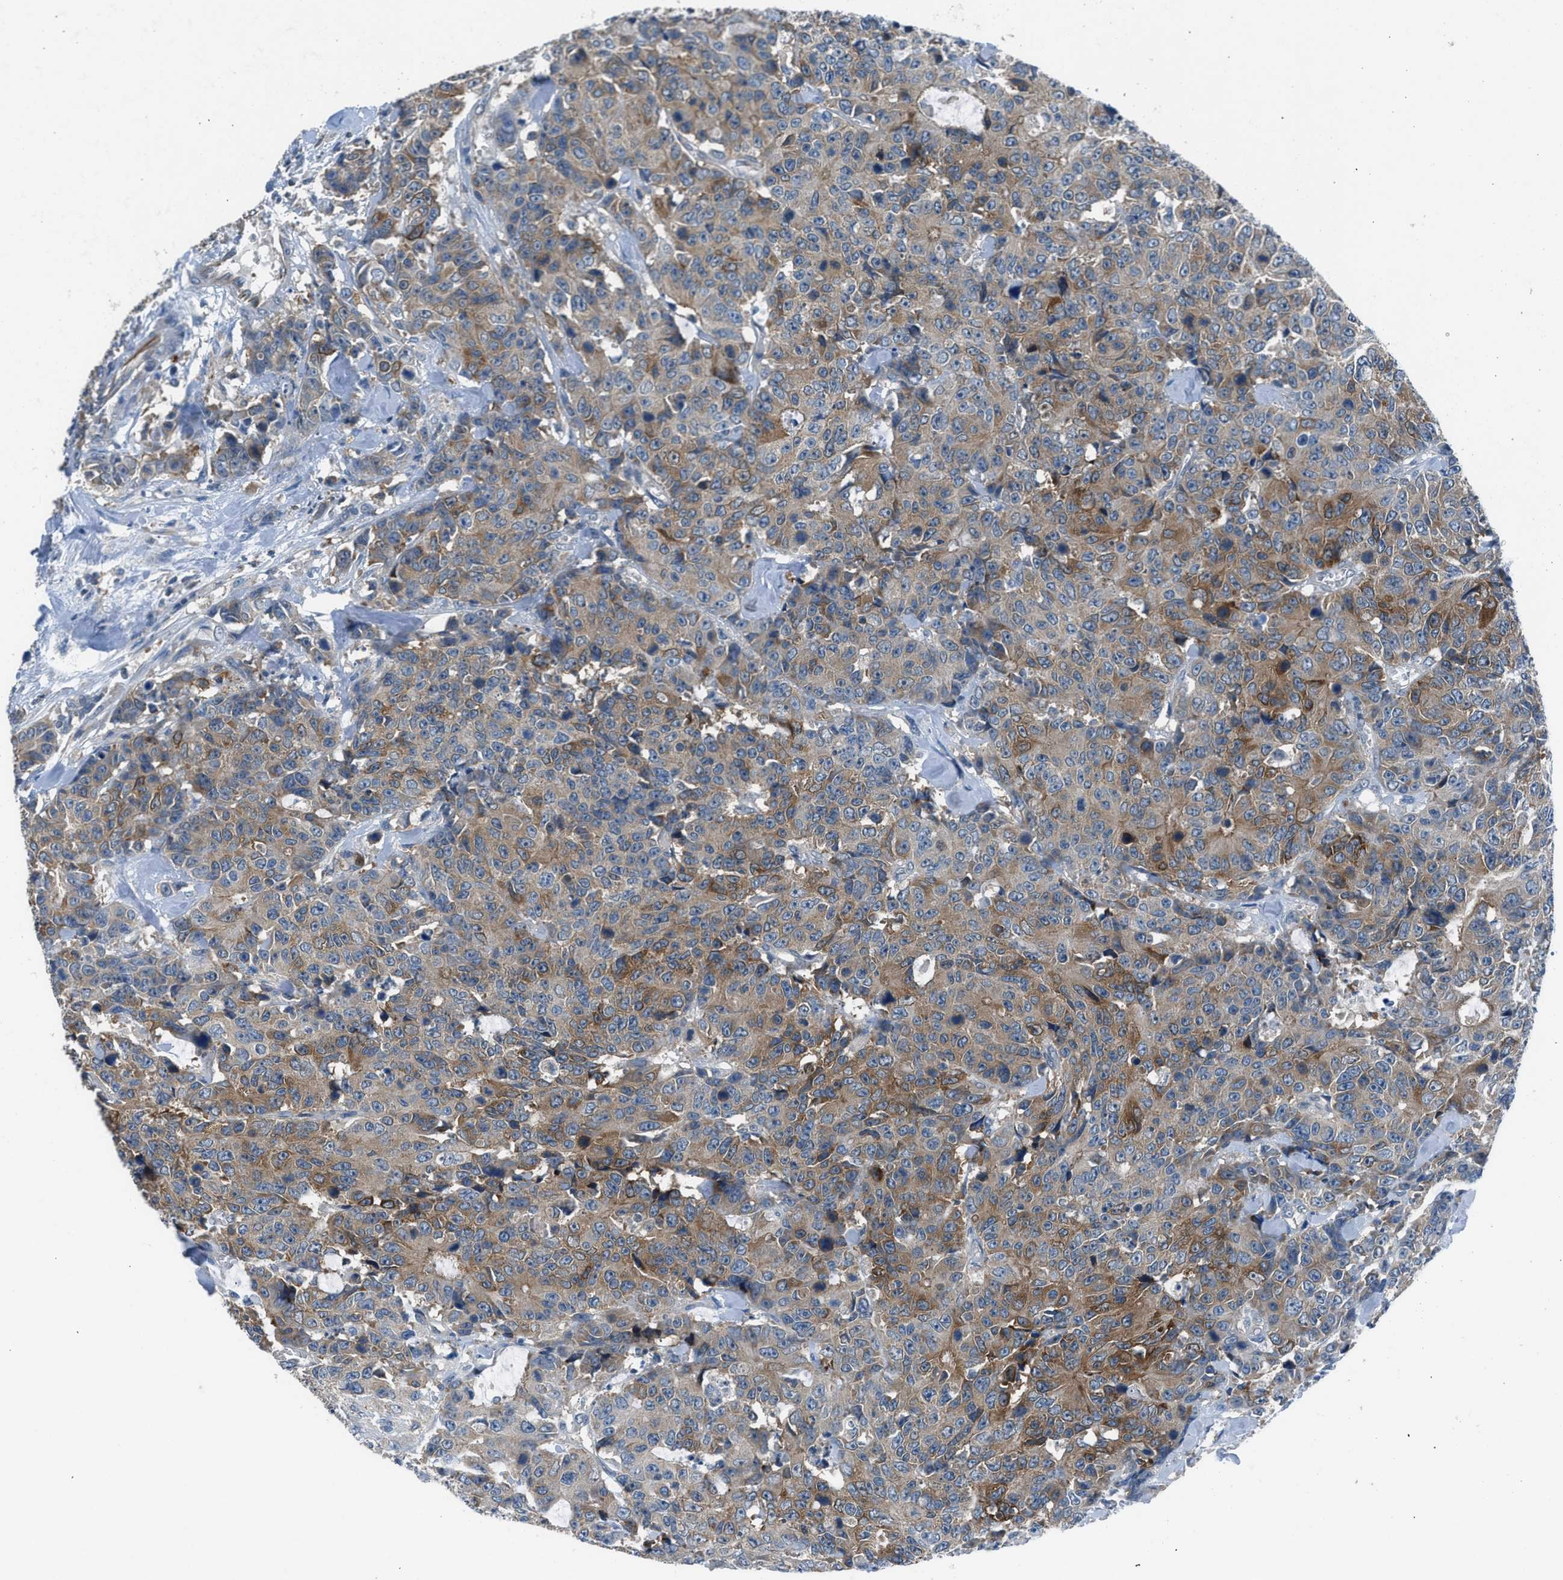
{"staining": {"intensity": "moderate", "quantity": ">75%", "location": "cytoplasmic/membranous"}, "tissue": "colorectal cancer", "cell_type": "Tumor cells", "image_type": "cancer", "snomed": [{"axis": "morphology", "description": "Adenocarcinoma, NOS"}, {"axis": "topography", "description": "Colon"}], "caption": "Protein expression analysis of colorectal cancer (adenocarcinoma) exhibits moderate cytoplasmic/membranous positivity in approximately >75% of tumor cells. (DAB IHC with brightfield microscopy, high magnification).", "gene": "LMLN", "patient": {"sex": "female", "age": 86}}